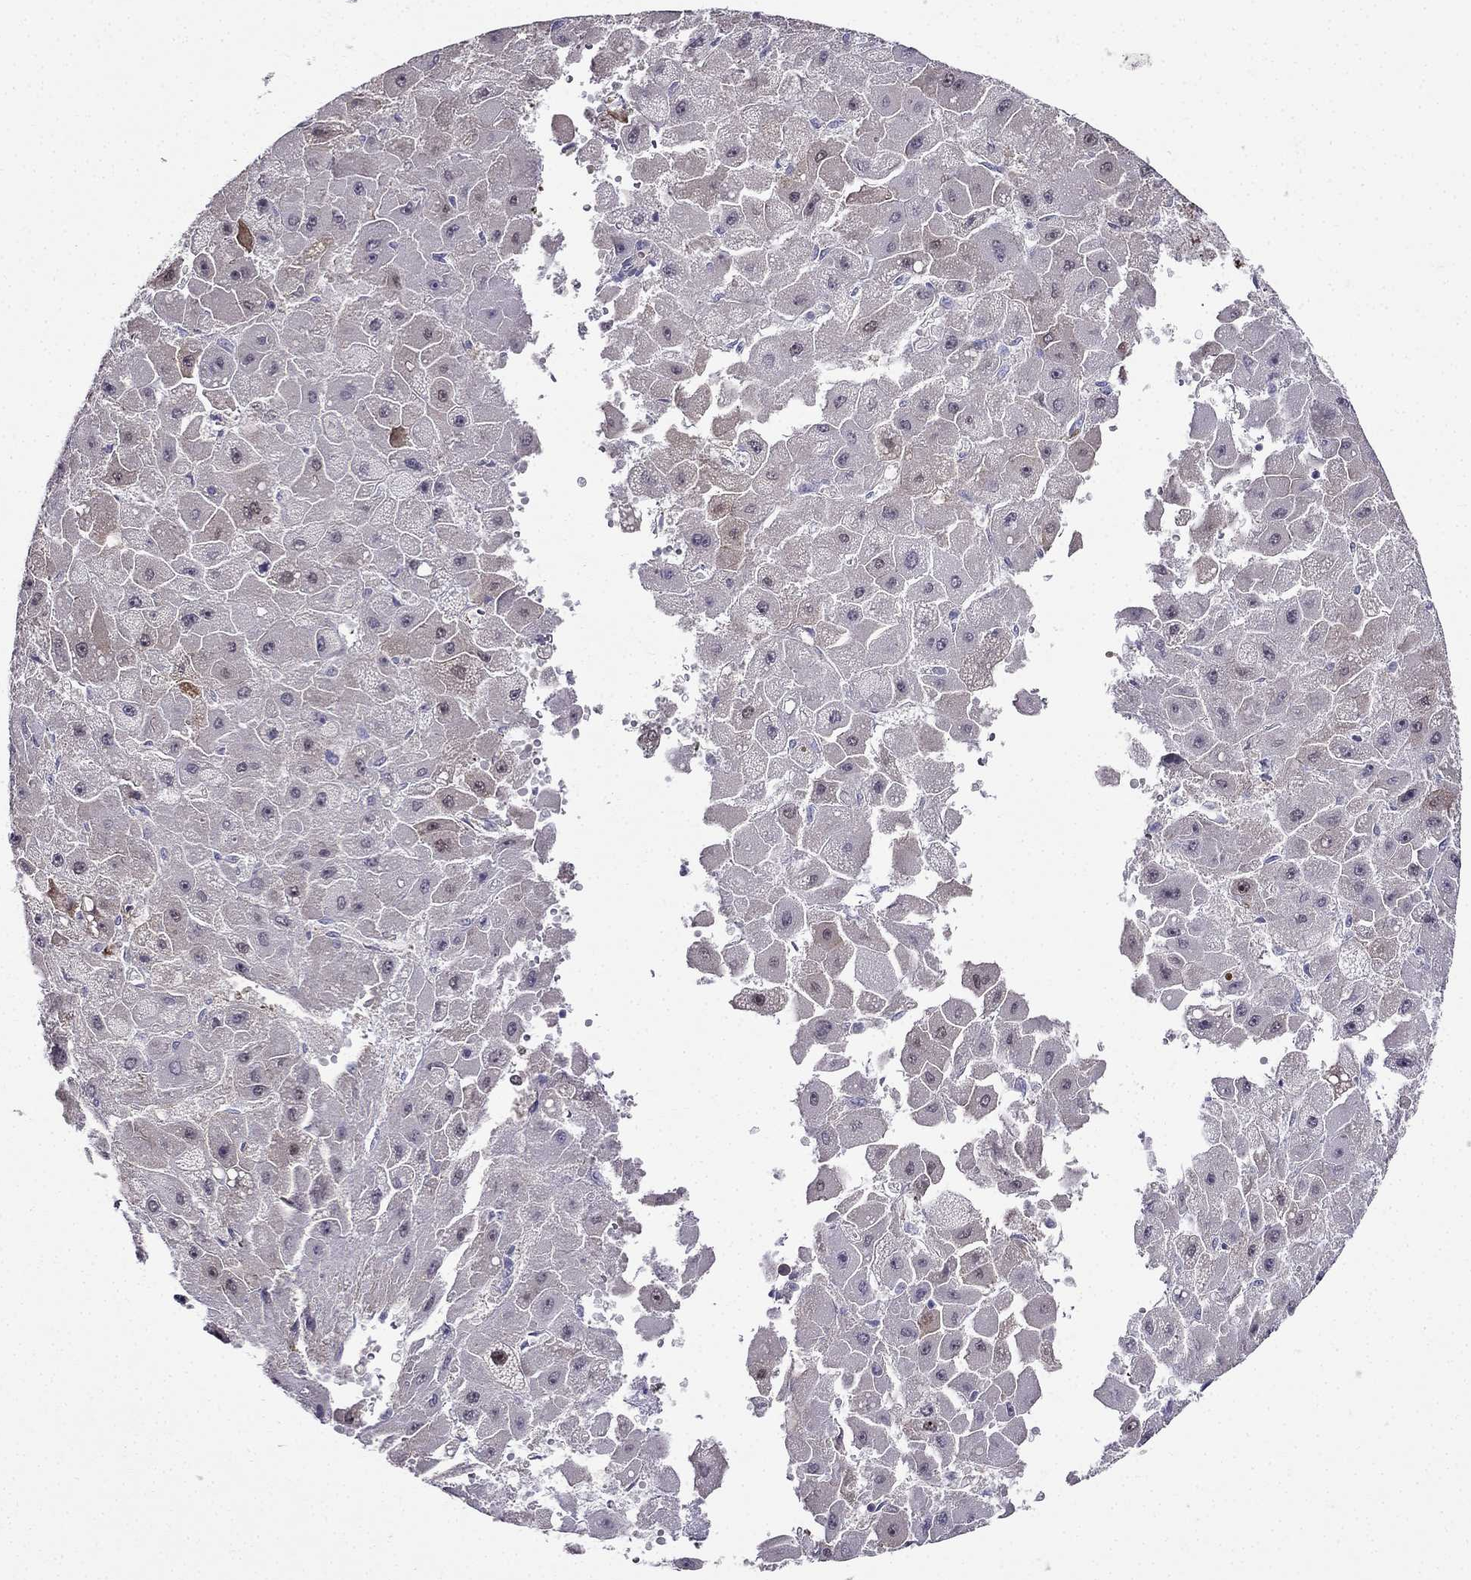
{"staining": {"intensity": "negative", "quantity": "none", "location": "none"}, "tissue": "liver cancer", "cell_type": "Tumor cells", "image_type": "cancer", "snomed": [{"axis": "morphology", "description": "Carcinoma, Hepatocellular, NOS"}, {"axis": "topography", "description": "Liver"}], "caption": "Histopathology image shows no significant protein staining in tumor cells of liver cancer (hepatocellular carcinoma). The staining is performed using DAB brown chromogen with nuclei counter-stained in using hematoxylin.", "gene": "AS3MT", "patient": {"sex": "female", "age": 25}}